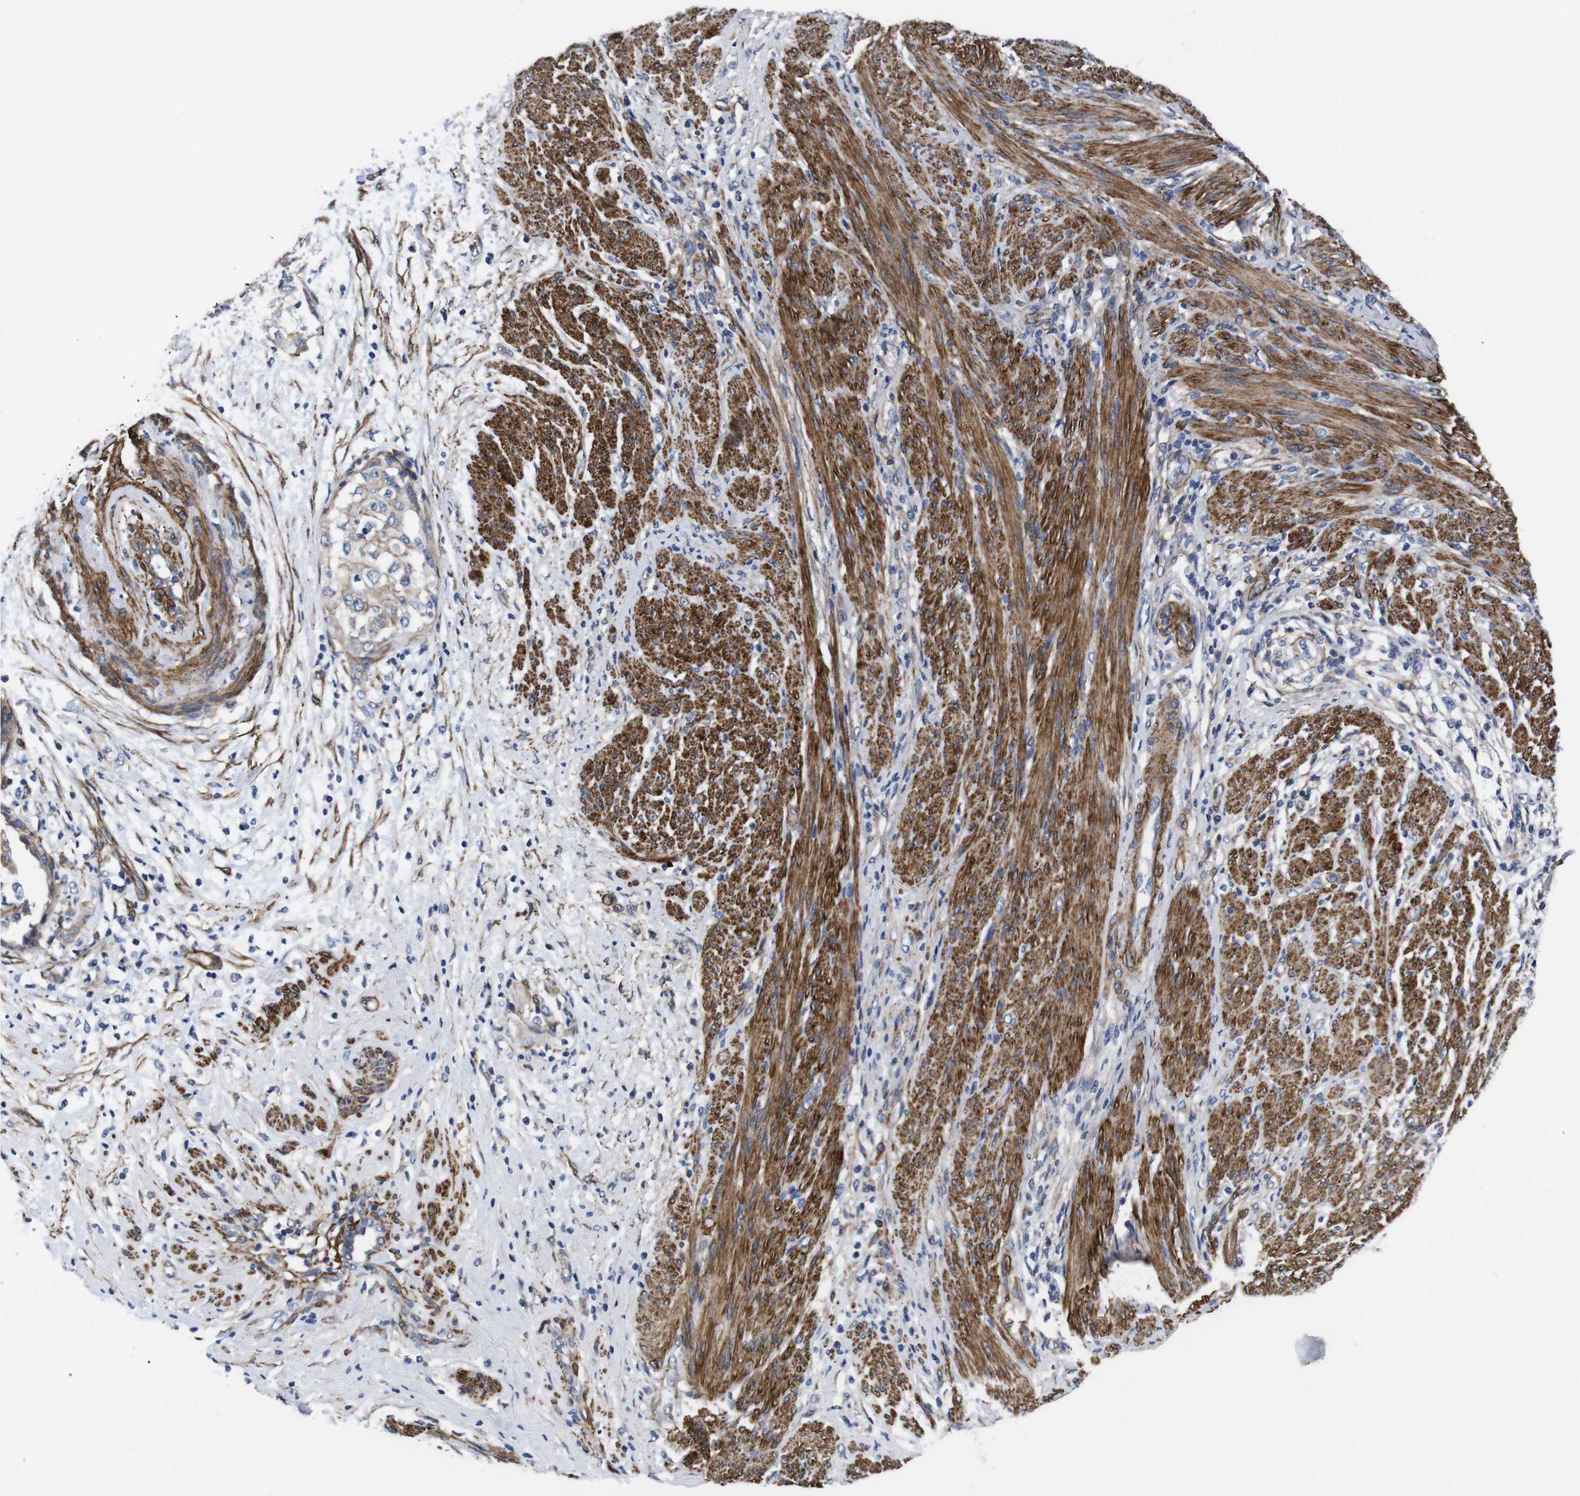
{"staining": {"intensity": "weak", "quantity": "<25%", "location": "cytoplasmic/membranous"}, "tissue": "endometrial cancer", "cell_type": "Tumor cells", "image_type": "cancer", "snomed": [{"axis": "morphology", "description": "Adenocarcinoma, NOS"}, {"axis": "topography", "description": "Endometrium"}], "caption": "Immunohistochemical staining of adenocarcinoma (endometrial) demonstrates no significant expression in tumor cells.", "gene": "WNT10A", "patient": {"sex": "female", "age": 85}}